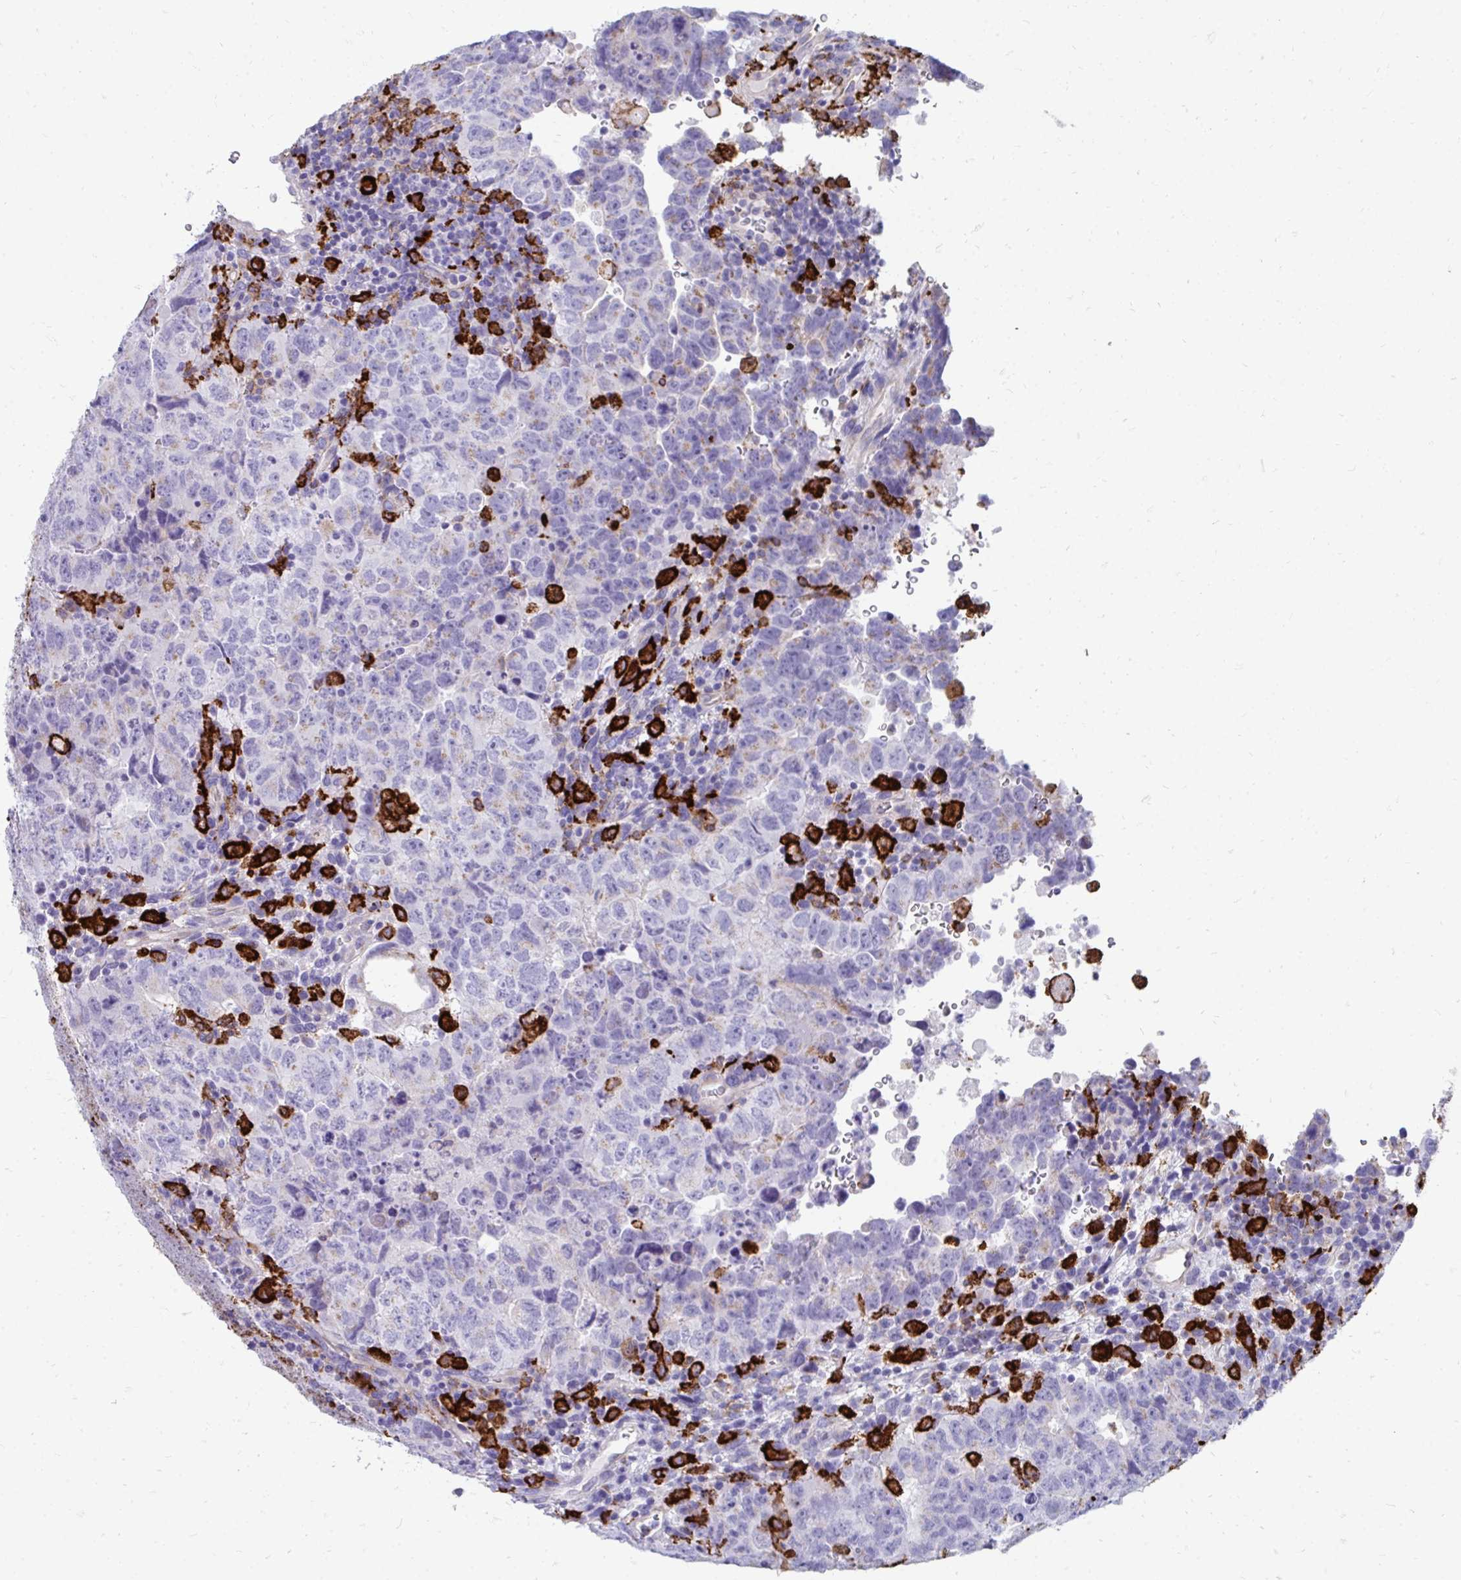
{"staining": {"intensity": "negative", "quantity": "none", "location": "none"}, "tissue": "testis cancer", "cell_type": "Tumor cells", "image_type": "cancer", "snomed": [{"axis": "morphology", "description": "Carcinoma, Embryonal, NOS"}, {"axis": "topography", "description": "Testis"}], "caption": "A micrograph of embryonal carcinoma (testis) stained for a protein reveals no brown staining in tumor cells.", "gene": "CD163", "patient": {"sex": "male", "age": 24}}